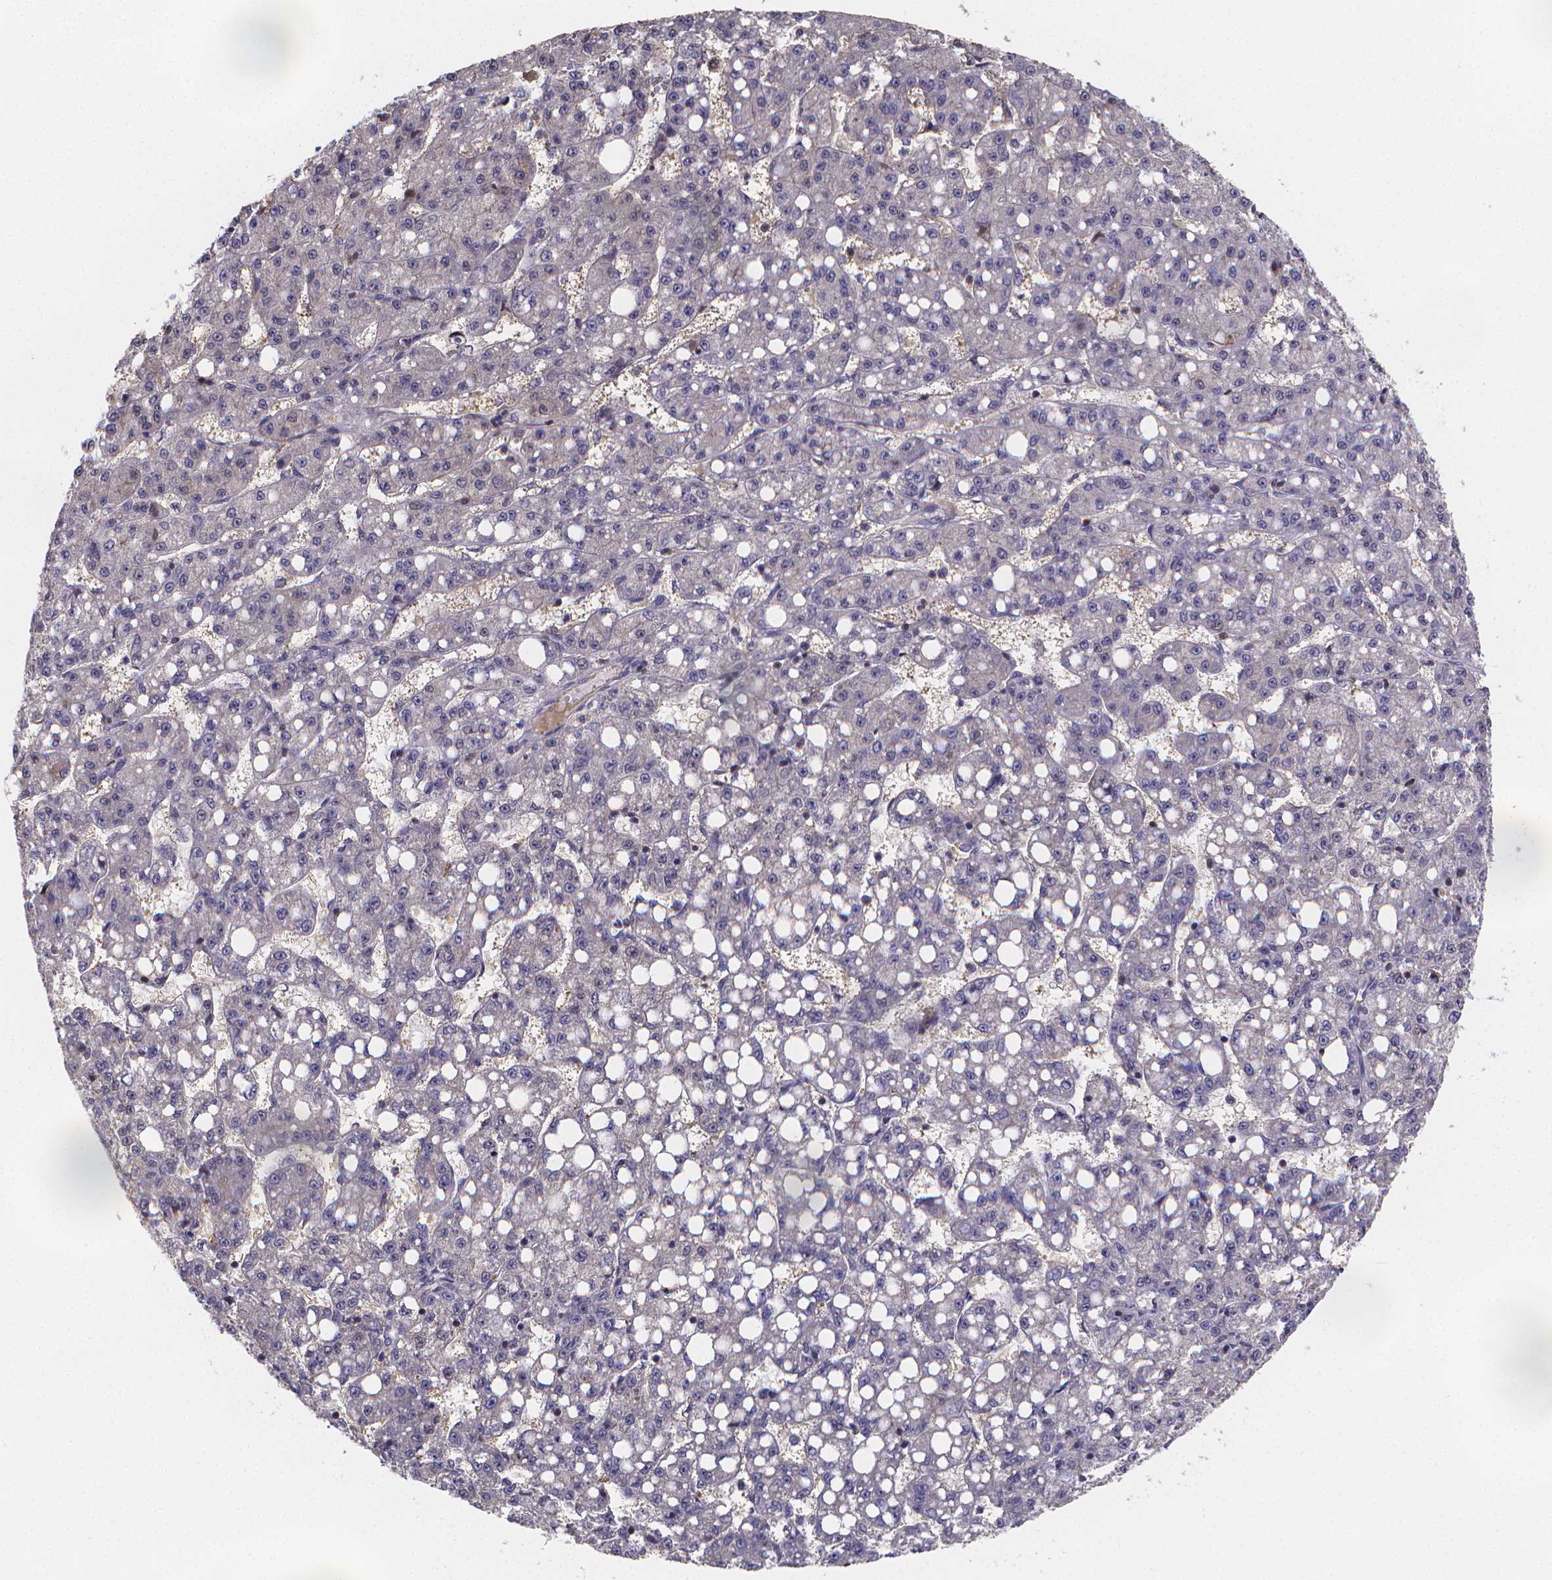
{"staining": {"intensity": "negative", "quantity": "none", "location": "none"}, "tissue": "liver cancer", "cell_type": "Tumor cells", "image_type": "cancer", "snomed": [{"axis": "morphology", "description": "Carcinoma, Hepatocellular, NOS"}, {"axis": "topography", "description": "Liver"}], "caption": "Liver hepatocellular carcinoma stained for a protein using IHC reveals no expression tumor cells.", "gene": "PAH", "patient": {"sex": "female", "age": 65}}